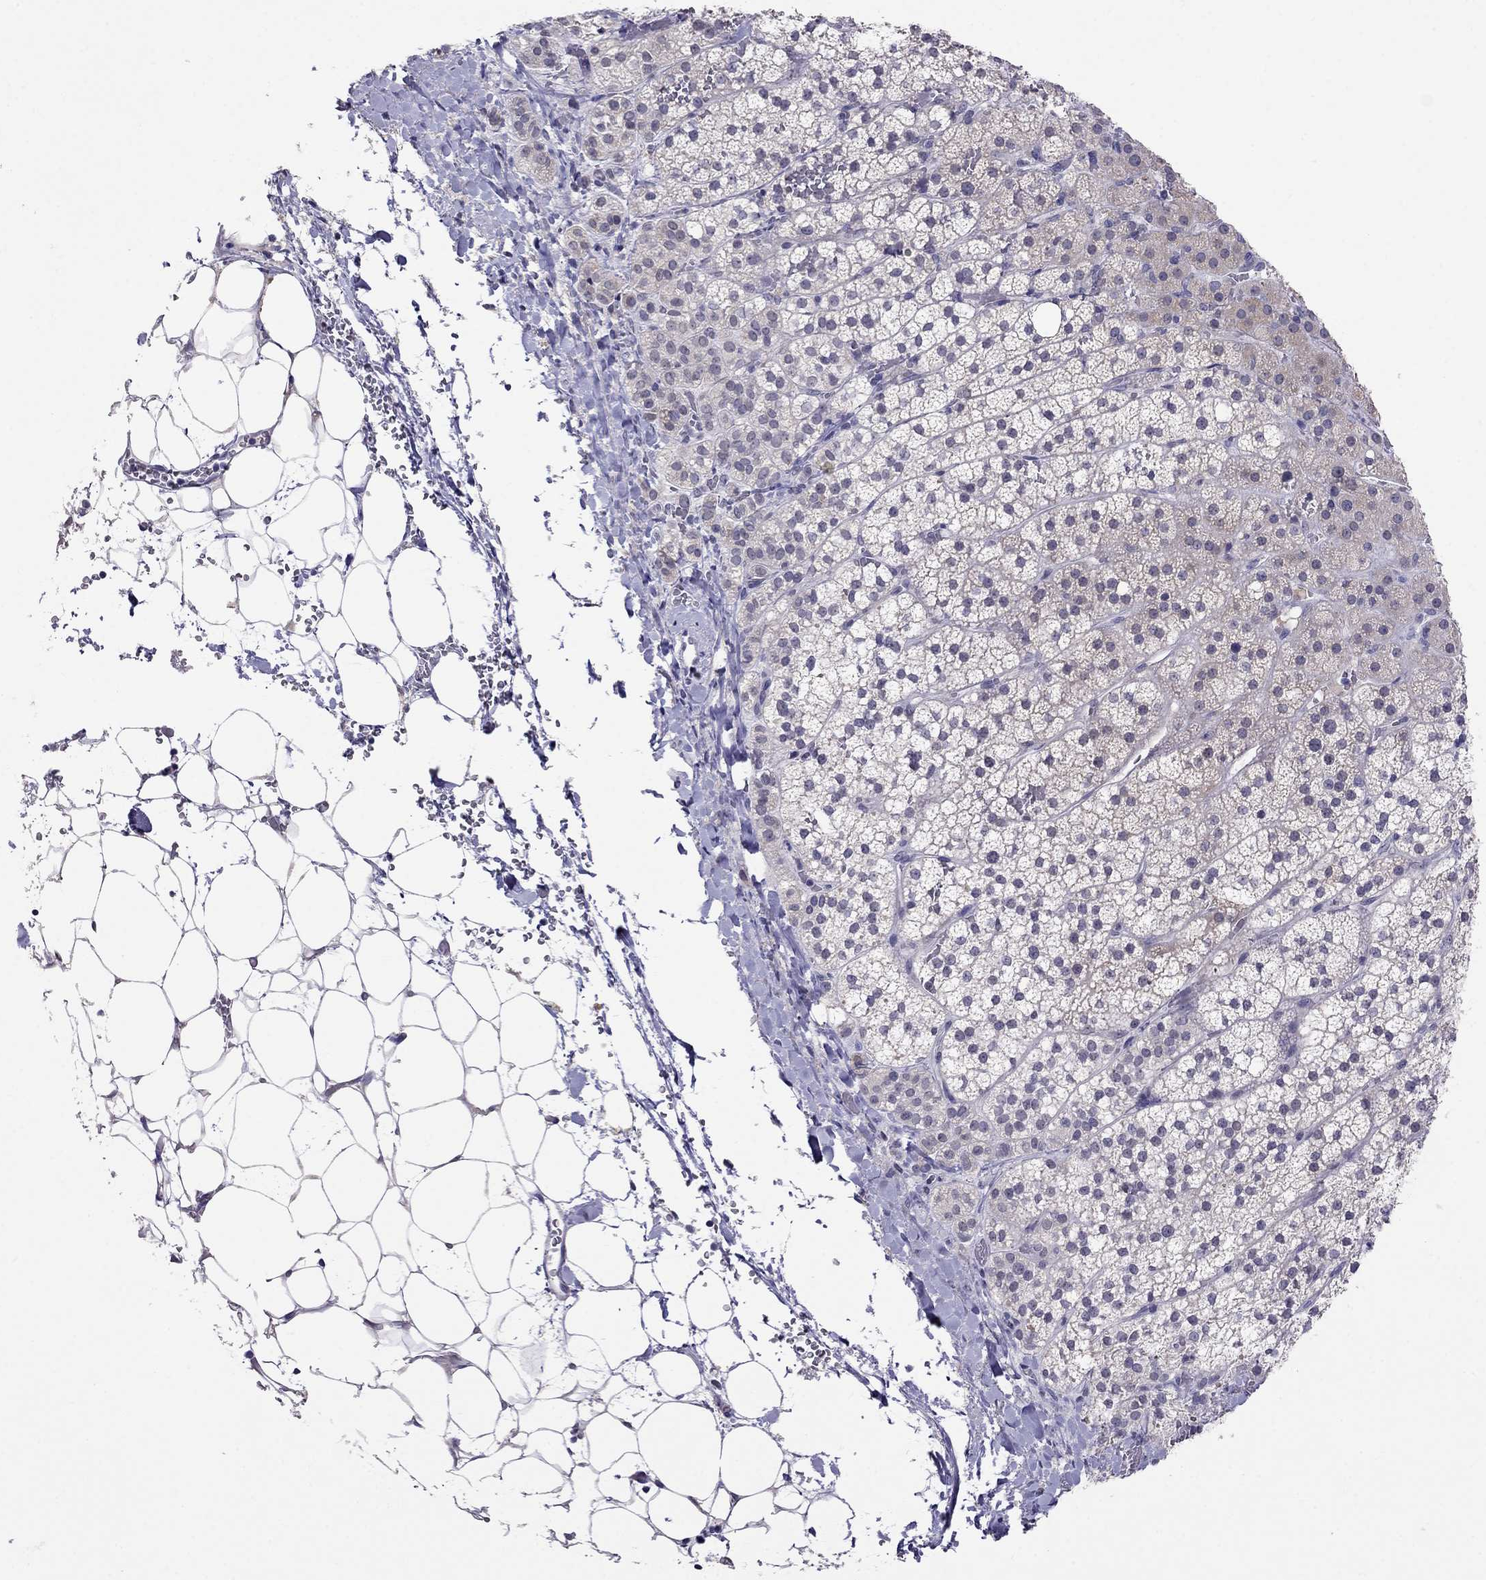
{"staining": {"intensity": "weak", "quantity": "<25%", "location": "cytoplasmic/membranous"}, "tissue": "adrenal gland", "cell_type": "Glandular cells", "image_type": "normal", "snomed": [{"axis": "morphology", "description": "Normal tissue, NOS"}, {"axis": "topography", "description": "Adrenal gland"}], "caption": "A histopathology image of adrenal gland stained for a protein displays no brown staining in glandular cells. Brightfield microscopy of immunohistochemistry (IHC) stained with DAB (brown) and hematoxylin (blue), captured at high magnification.", "gene": "MYO3B", "patient": {"sex": "male", "age": 53}}